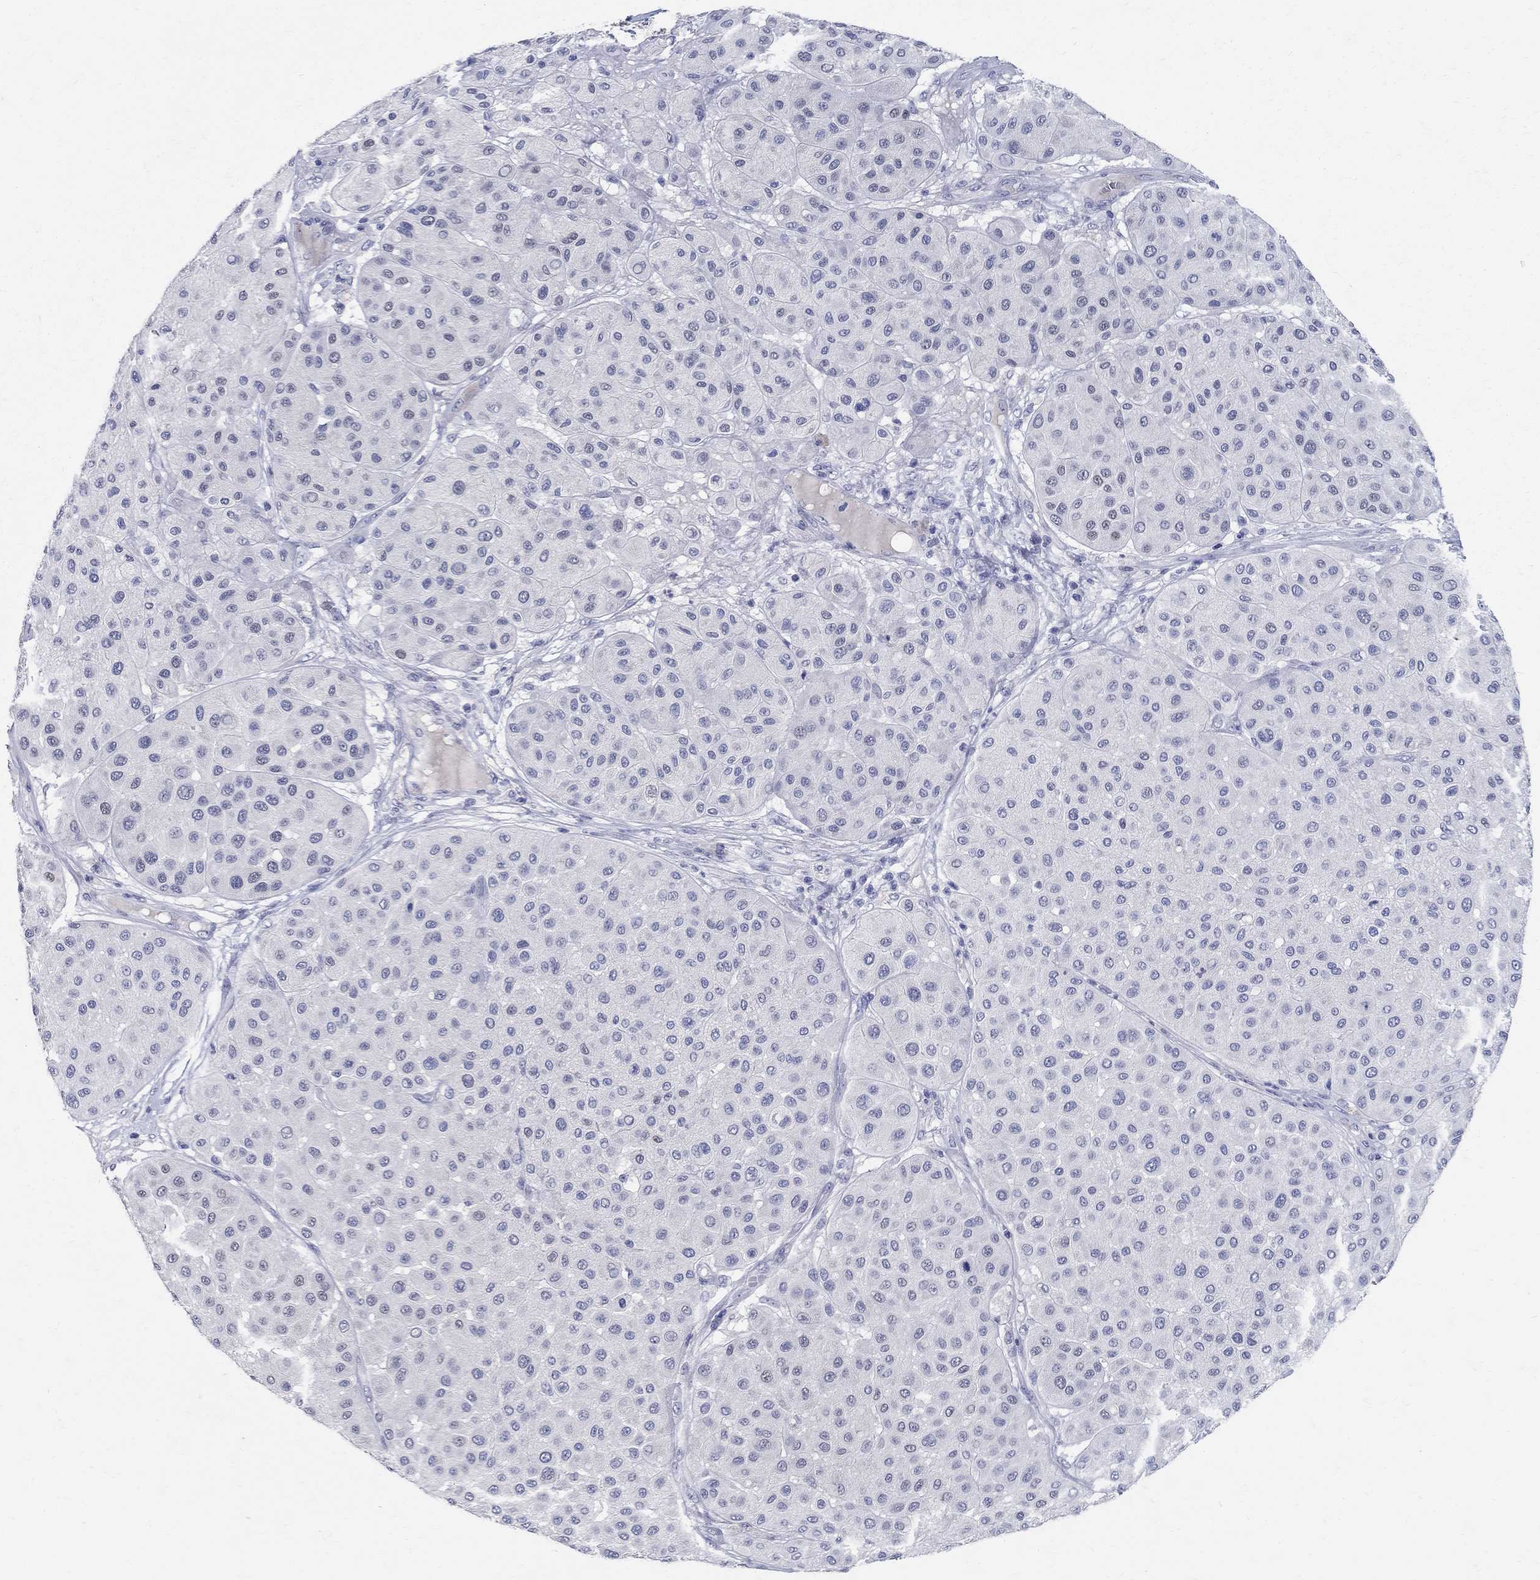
{"staining": {"intensity": "negative", "quantity": "none", "location": "none"}, "tissue": "melanoma", "cell_type": "Tumor cells", "image_type": "cancer", "snomed": [{"axis": "morphology", "description": "Malignant melanoma, Metastatic site"}, {"axis": "topography", "description": "Smooth muscle"}], "caption": "The immunohistochemistry (IHC) micrograph has no significant expression in tumor cells of malignant melanoma (metastatic site) tissue.", "gene": "SOX2", "patient": {"sex": "male", "age": 41}}